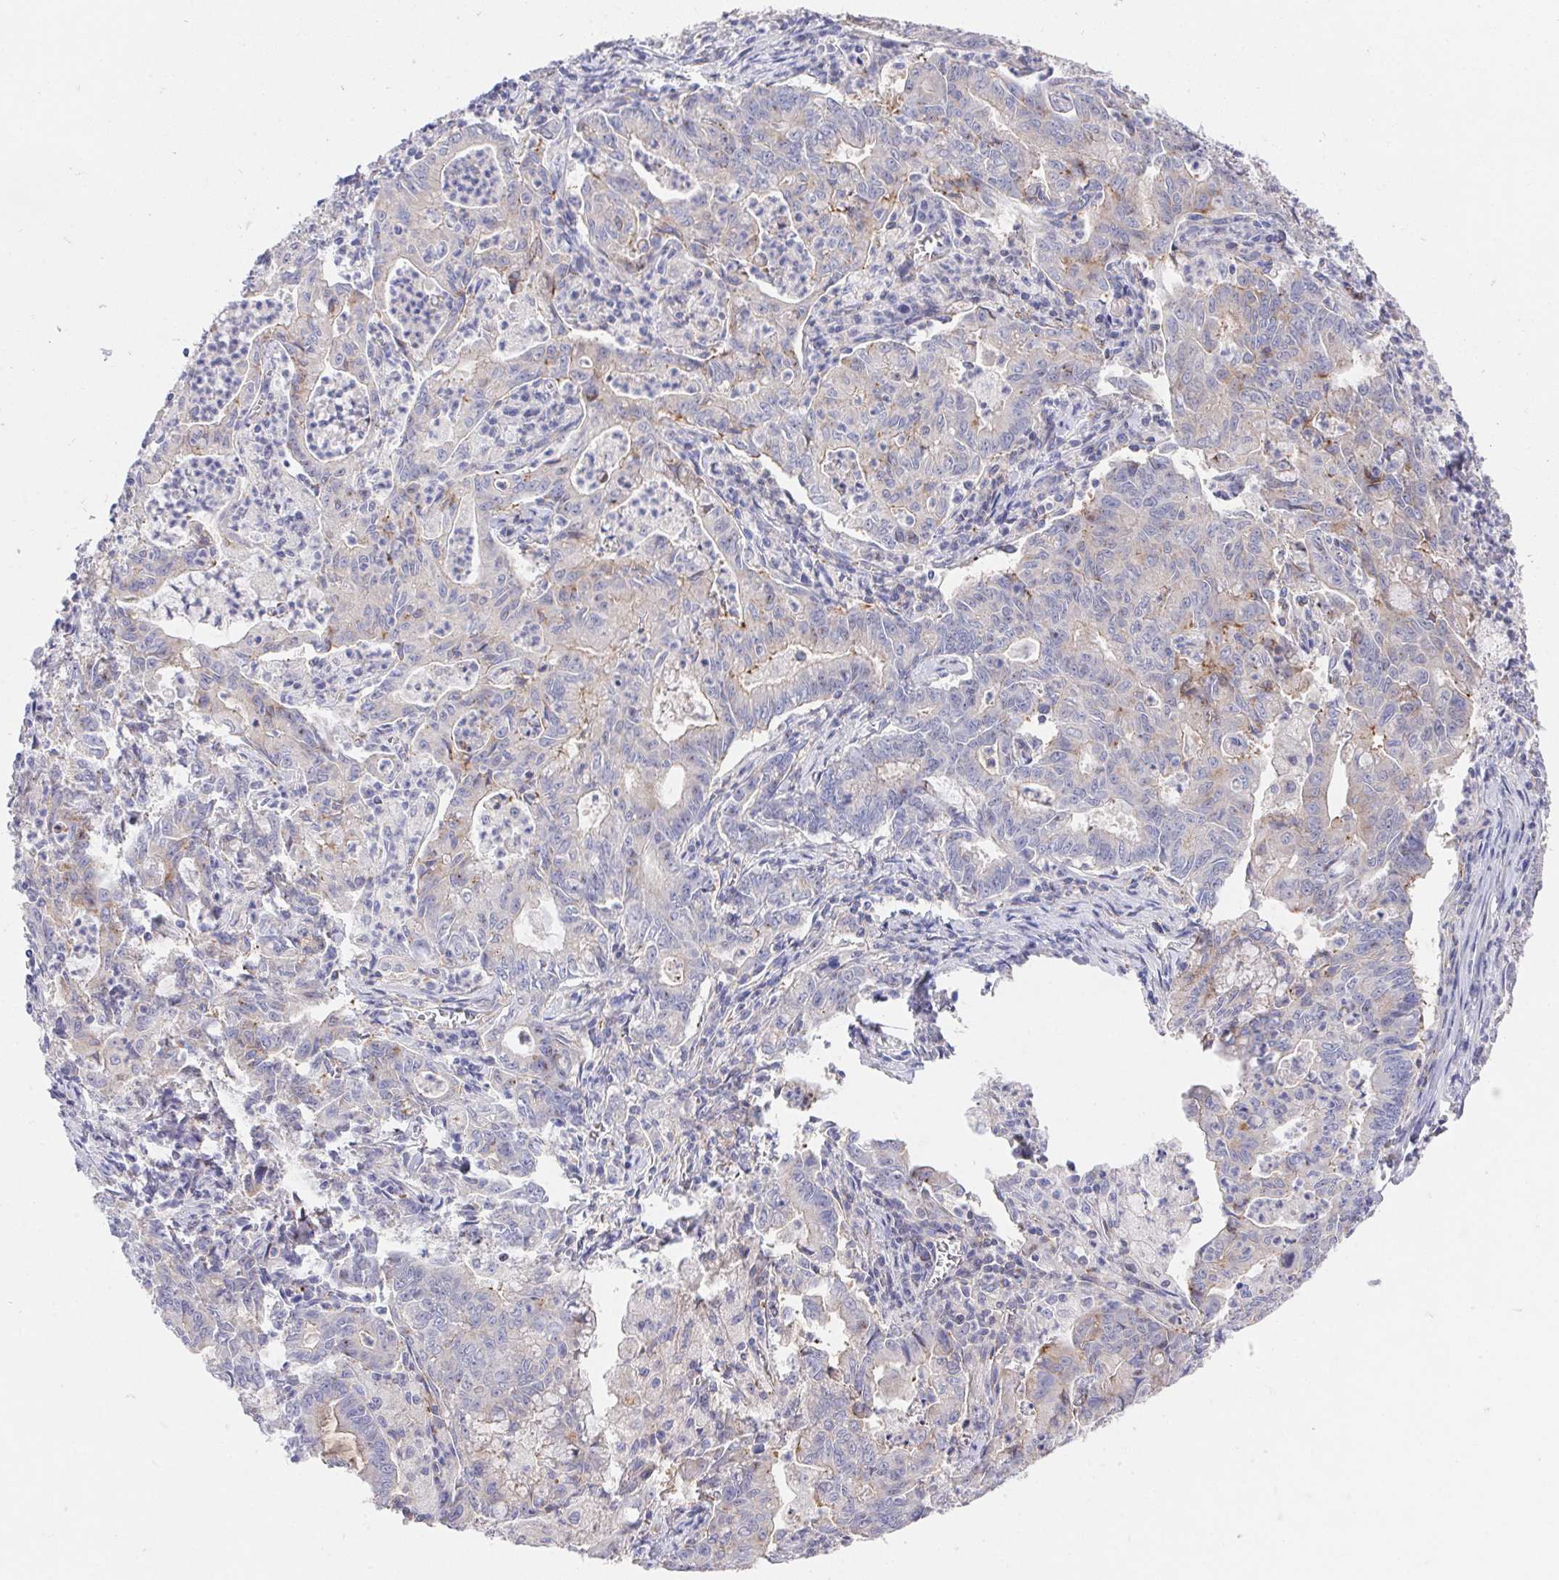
{"staining": {"intensity": "weak", "quantity": "<25%", "location": "cytoplasmic/membranous"}, "tissue": "stomach cancer", "cell_type": "Tumor cells", "image_type": "cancer", "snomed": [{"axis": "morphology", "description": "Adenocarcinoma, NOS"}, {"axis": "topography", "description": "Stomach, upper"}], "caption": "Histopathology image shows no significant protein expression in tumor cells of stomach cancer. (DAB immunohistochemistry with hematoxylin counter stain).", "gene": "PRG3", "patient": {"sex": "female", "age": 79}}